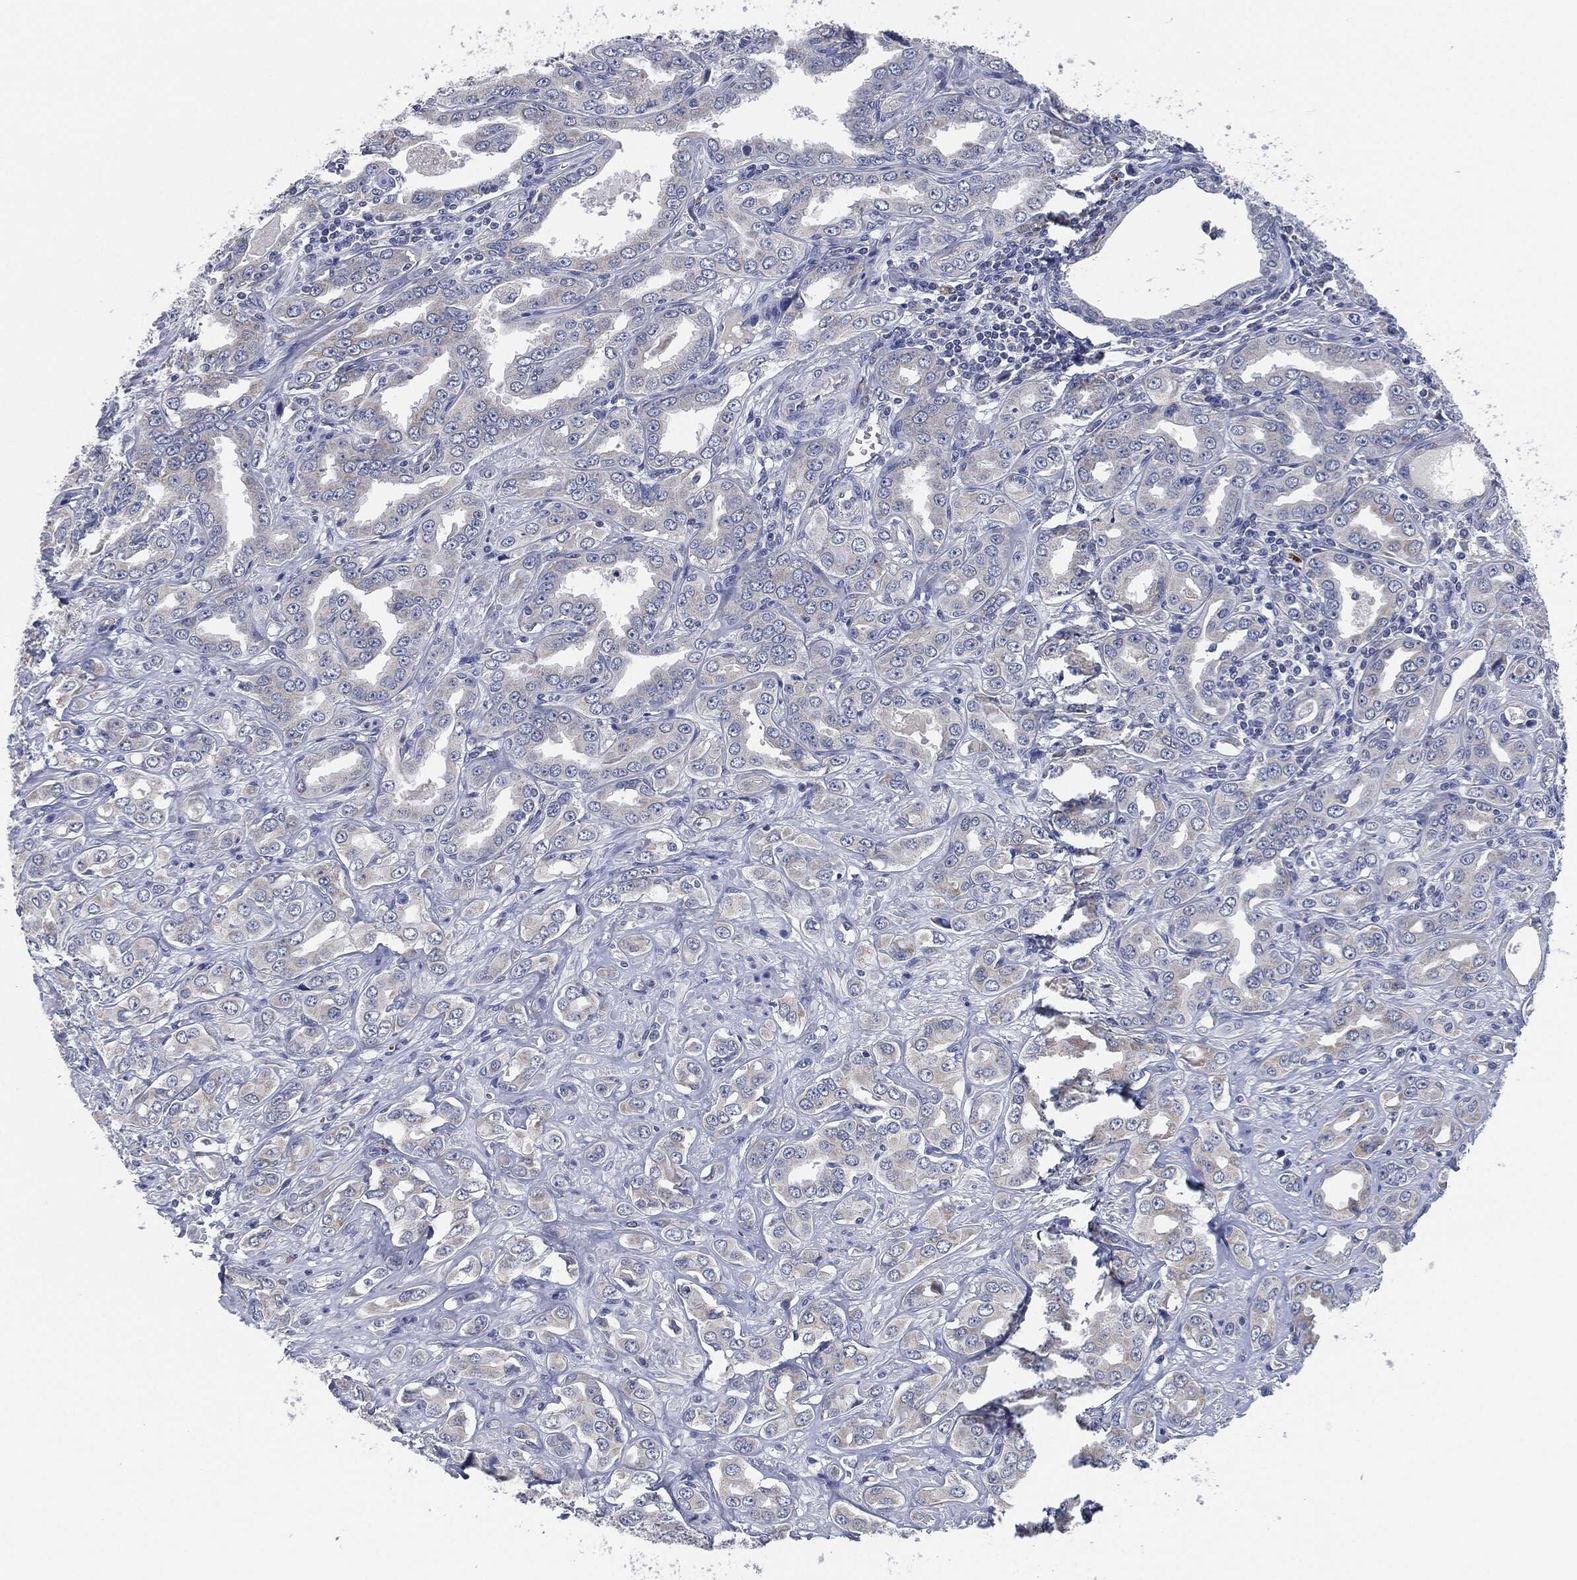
{"staining": {"intensity": "weak", "quantity": "<25%", "location": "cytoplasmic/membranous"}, "tissue": "prostate cancer", "cell_type": "Tumor cells", "image_type": "cancer", "snomed": [{"axis": "morphology", "description": "Adenocarcinoma, NOS"}, {"axis": "topography", "description": "Prostate and seminal vesicle, NOS"}, {"axis": "topography", "description": "Prostate"}], "caption": "High magnification brightfield microscopy of prostate cancer stained with DAB (3,3'-diaminobenzidine) (brown) and counterstained with hematoxylin (blue): tumor cells show no significant expression.", "gene": "SIGLEC9", "patient": {"sex": "male", "age": 69}}